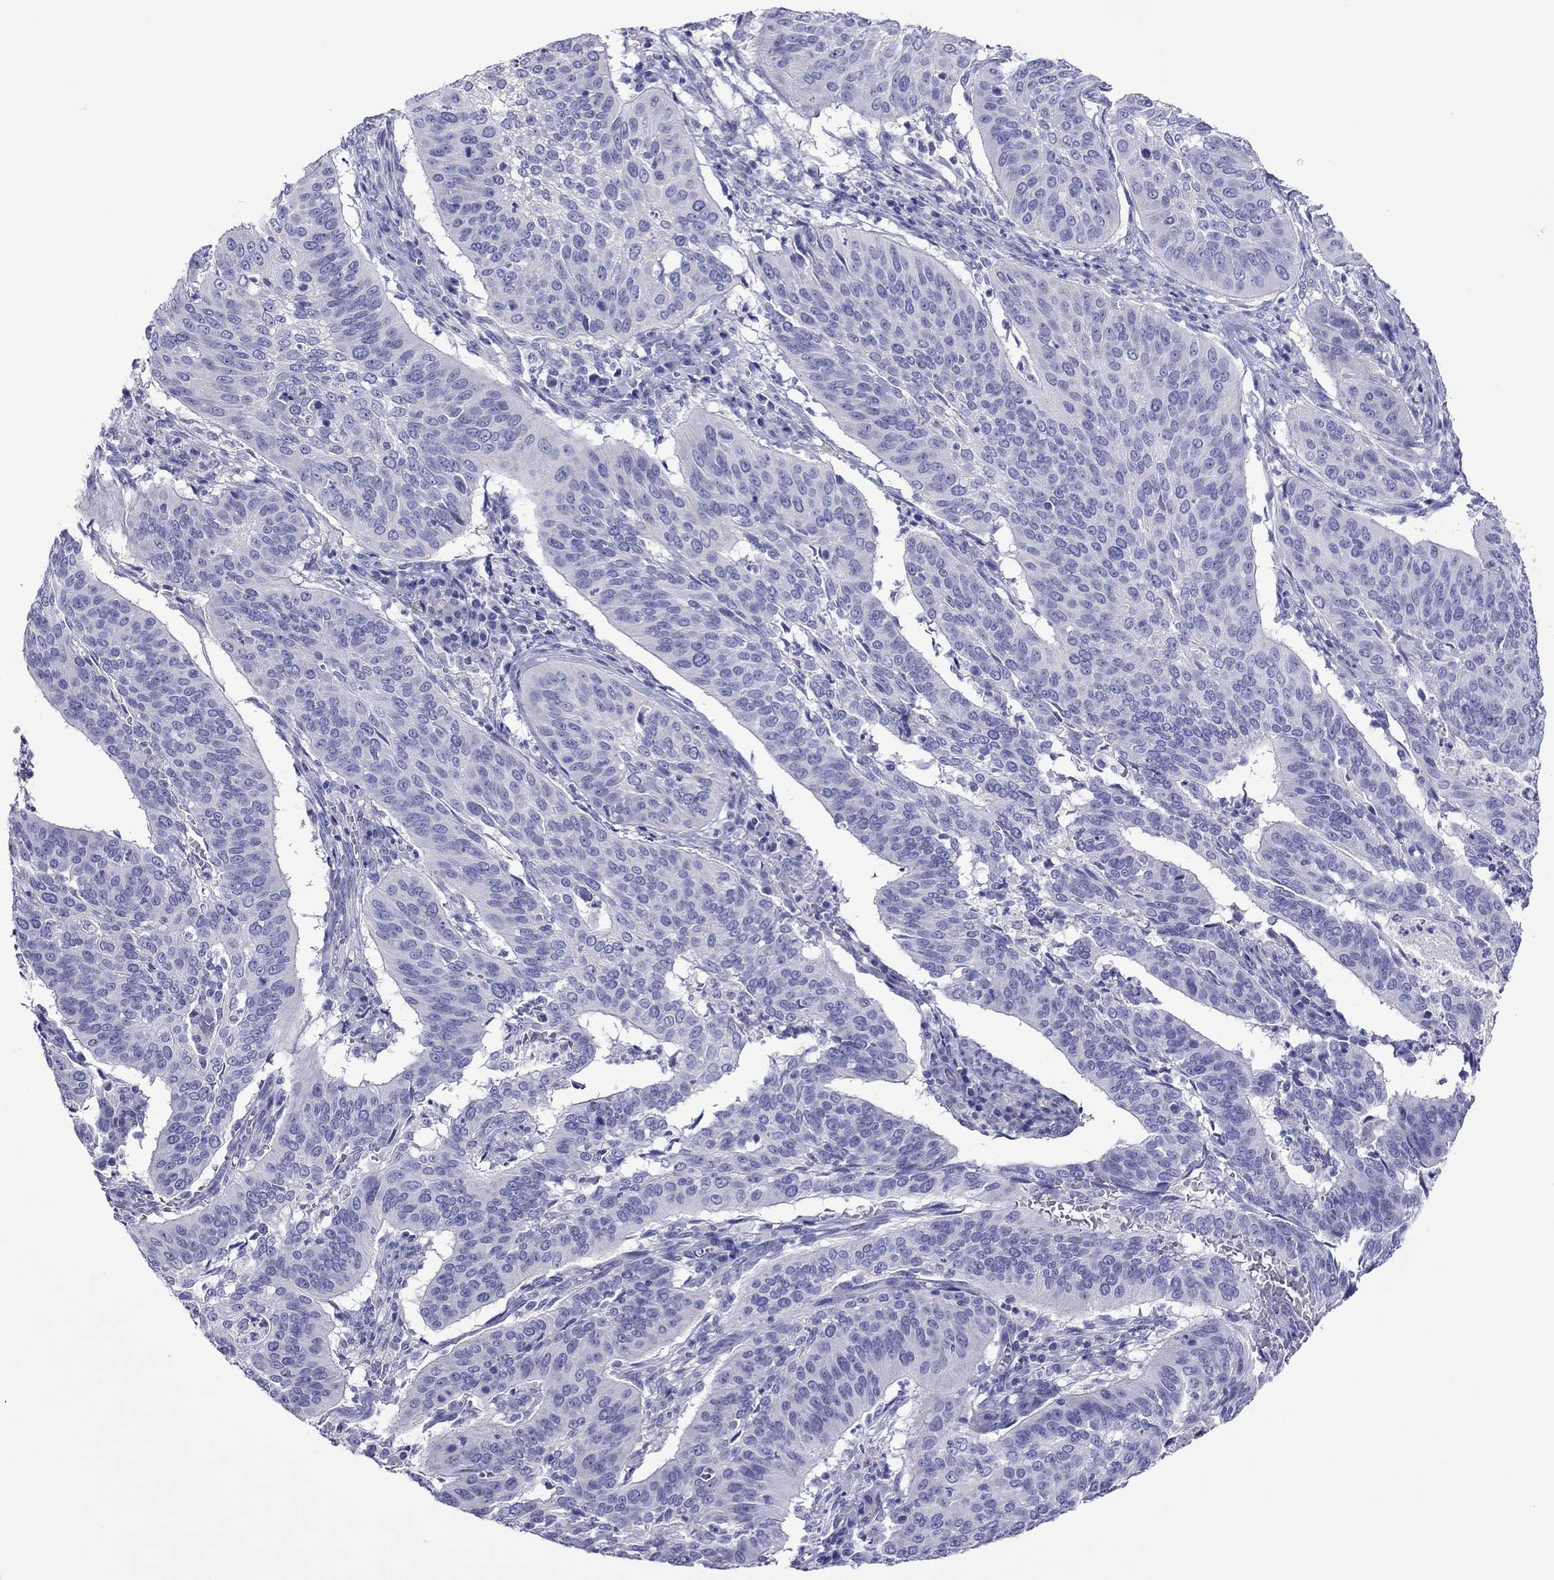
{"staining": {"intensity": "negative", "quantity": "none", "location": "none"}, "tissue": "cervical cancer", "cell_type": "Tumor cells", "image_type": "cancer", "snomed": [{"axis": "morphology", "description": "Normal tissue, NOS"}, {"axis": "morphology", "description": "Squamous cell carcinoma, NOS"}, {"axis": "topography", "description": "Cervix"}], "caption": "This is an IHC histopathology image of cervical cancer (squamous cell carcinoma). There is no expression in tumor cells.", "gene": "PCDHA6", "patient": {"sex": "female", "age": 39}}